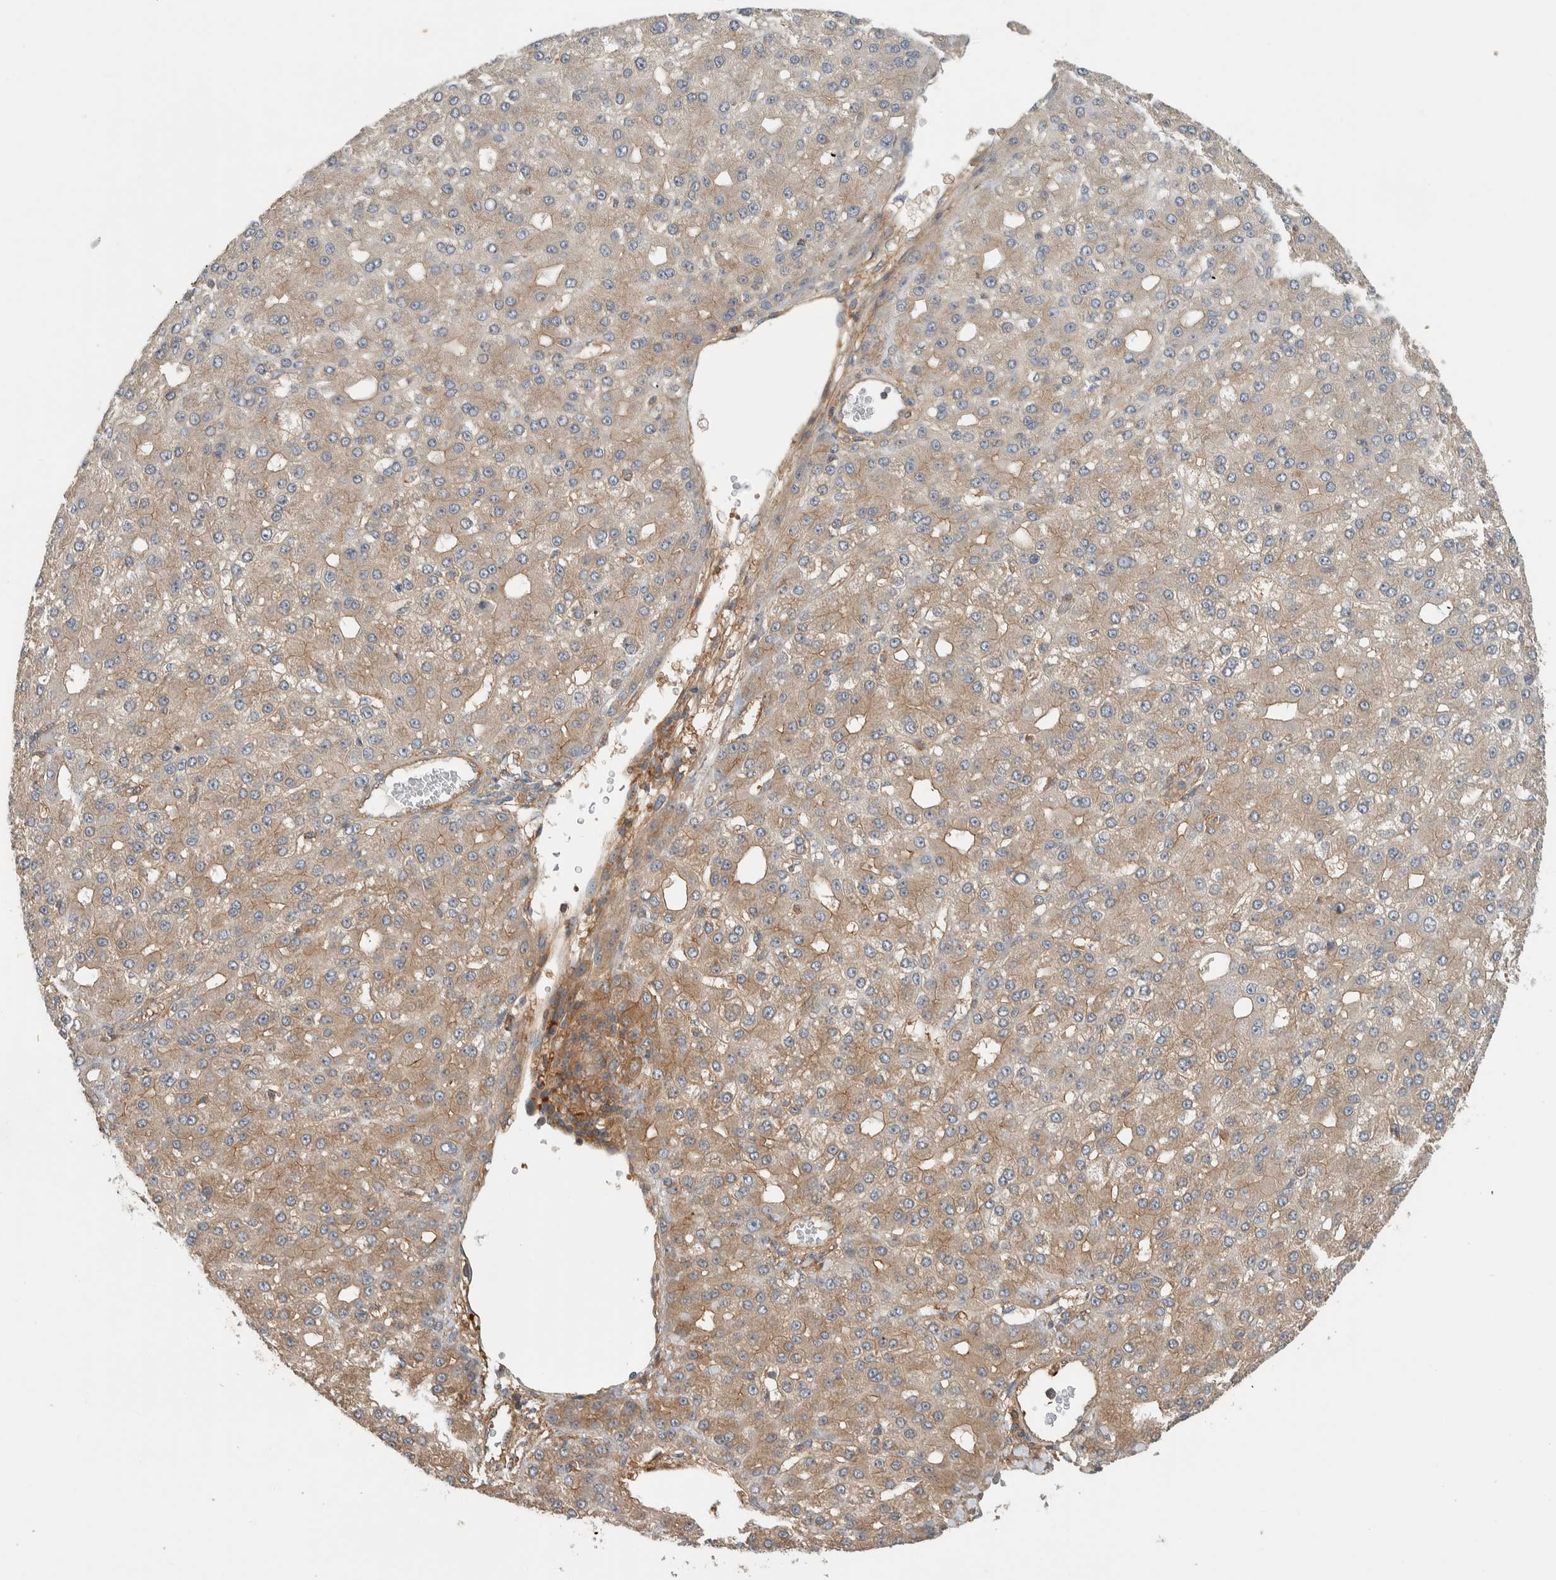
{"staining": {"intensity": "moderate", "quantity": ">75%", "location": "cytoplasmic/membranous"}, "tissue": "liver cancer", "cell_type": "Tumor cells", "image_type": "cancer", "snomed": [{"axis": "morphology", "description": "Carcinoma, Hepatocellular, NOS"}, {"axis": "topography", "description": "Liver"}], "caption": "A medium amount of moderate cytoplasmic/membranous expression is identified in approximately >75% of tumor cells in liver cancer (hepatocellular carcinoma) tissue. (IHC, brightfield microscopy, high magnification).", "gene": "MPRIP", "patient": {"sex": "male", "age": 67}}